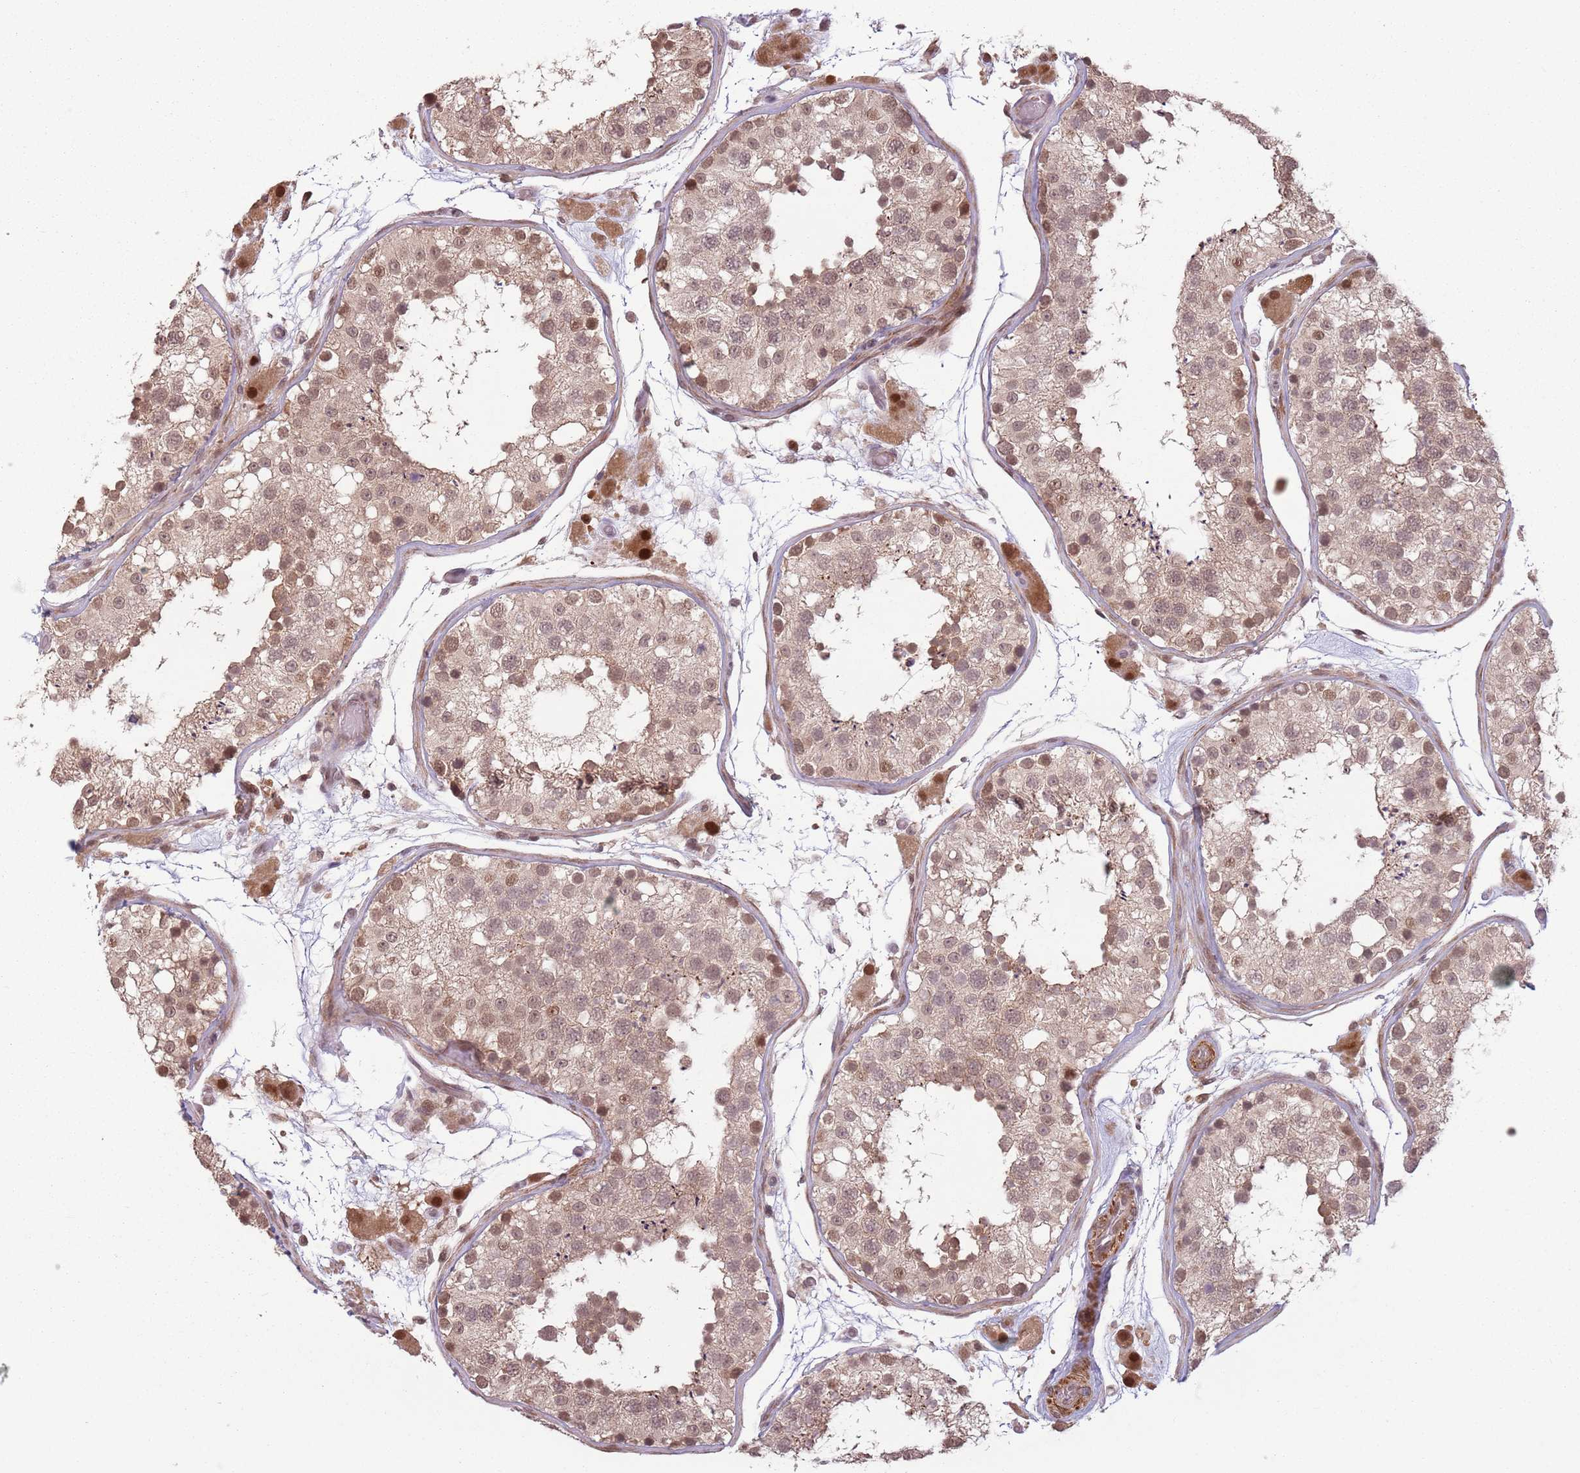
{"staining": {"intensity": "moderate", "quantity": ">75%", "location": "cytoplasmic/membranous,nuclear"}, "tissue": "testis", "cell_type": "Cells in seminiferous ducts", "image_type": "normal", "snomed": [{"axis": "morphology", "description": "Normal tissue, NOS"}, {"axis": "topography", "description": "Testis"}], "caption": "DAB (3,3'-diaminobenzidine) immunohistochemical staining of normal human testis reveals moderate cytoplasmic/membranous,nuclear protein staining in approximately >75% of cells in seminiferous ducts. The staining was performed using DAB (3,3'-diaminobenzidine) to visualize the protein expression in brown, while the nuclei were stained in blue with hematoxylin (Magnification: 20x).", "gene": "CCDC154", "patient": {"sex": "male", "age": 26}}